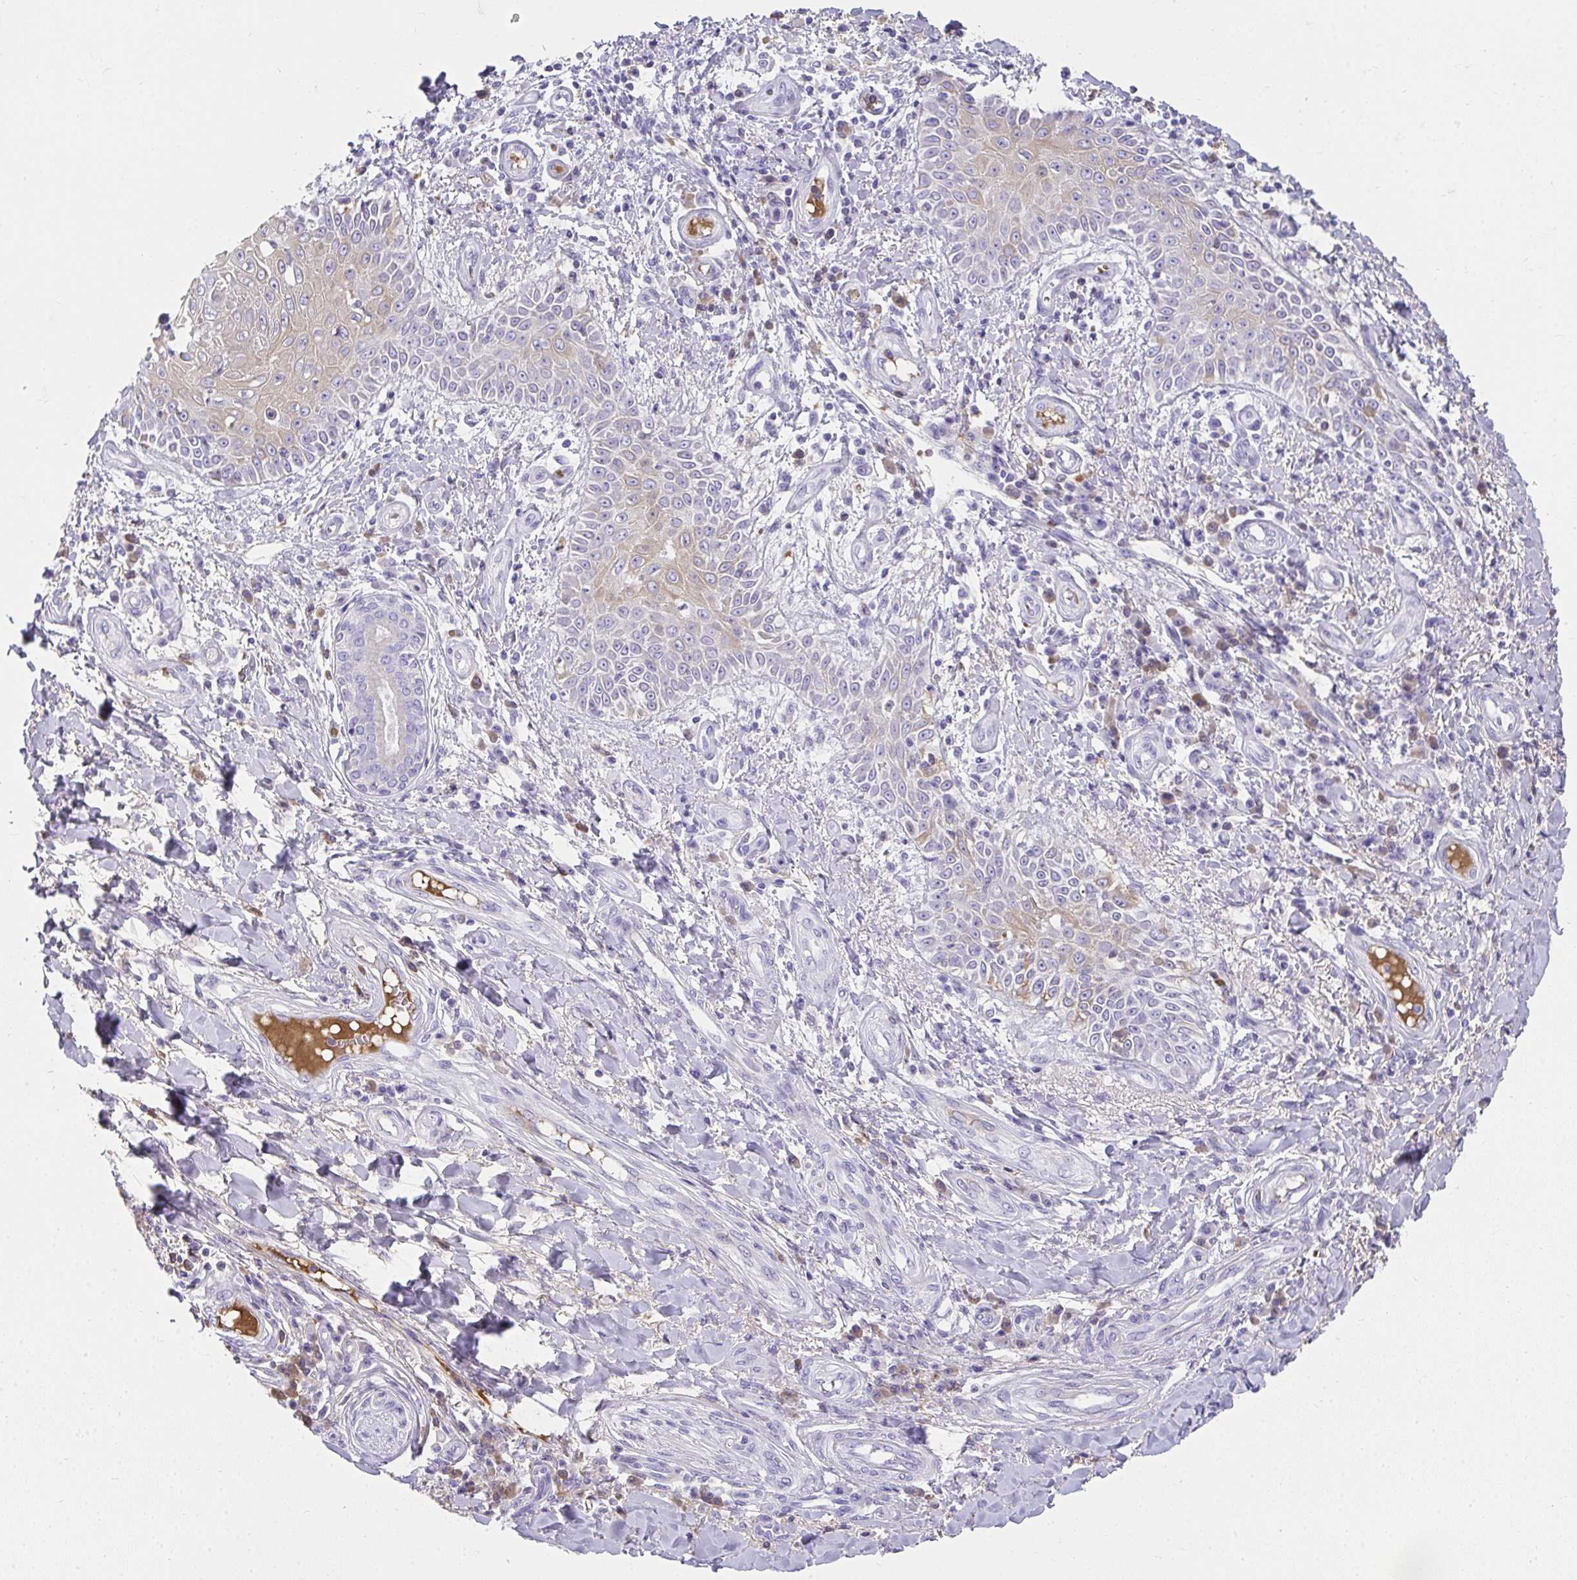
{"staining": {"intensity": "weak", "quantity": "<25%", "location": "cytoplasmic/membranous"}, "tissue": "skin cancer", "cell_type": "Tumor cells", "image_type": "cancer", "snomed": [{"axis": "morphology", "description": "Squamous cell carcinoma, NOS"}, {"axis": "topography", "description": "Skin"}], "caption": "DAB immunohistochemical staining of human skin cancer (squamous cell carcinoma) shows no significant expression in tumor cells.", "gene": "ZSWIM3", "patient": {"sex": "male", "age": 70}}